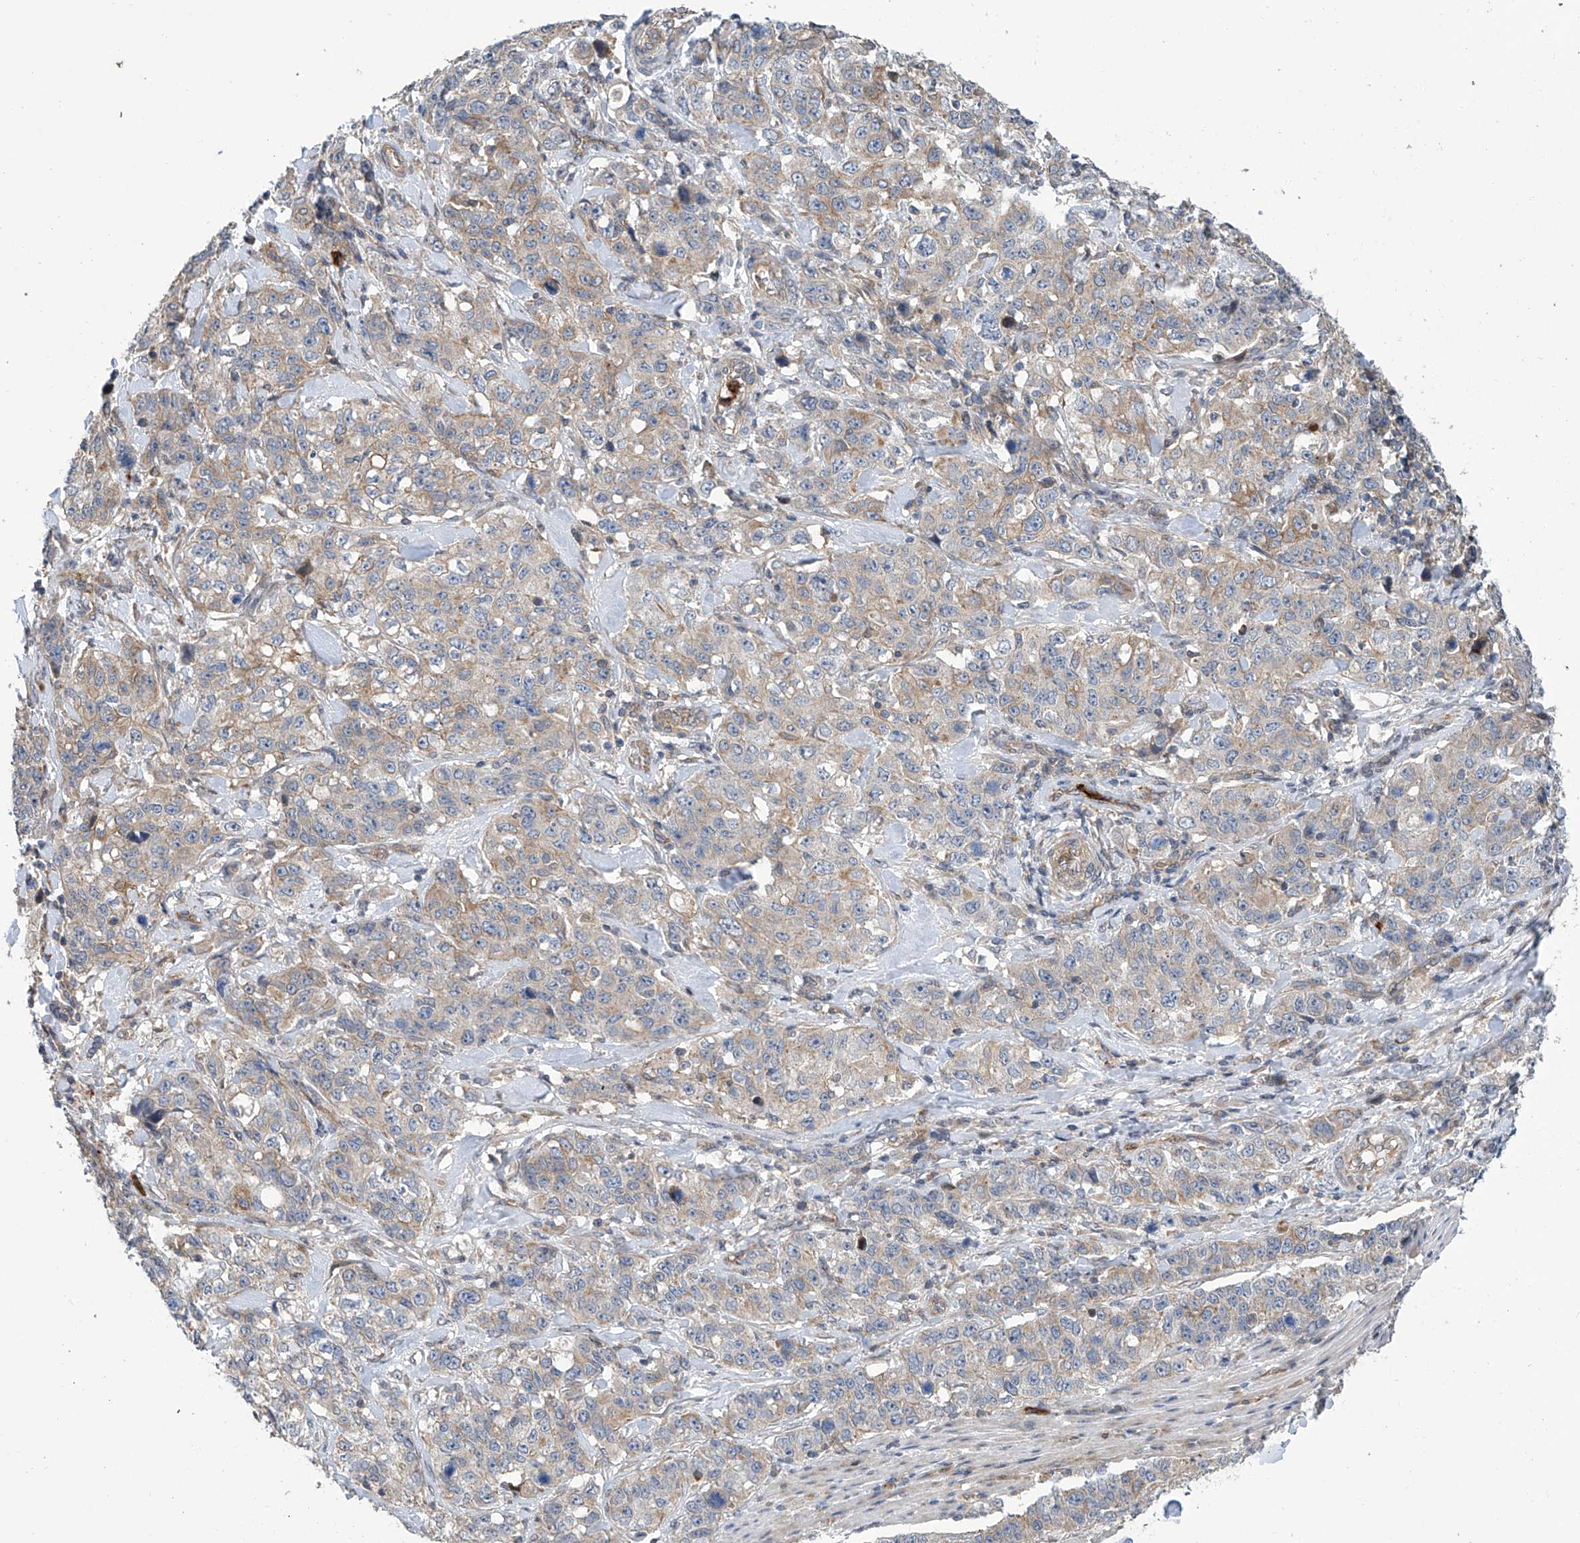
{"staining": {"intensity": "weak", "quantity": "<25%", "location": "cytoplasmic/membranous"}, "tissue": "stomach cancer", "cell_type": "Tumor cells", "image_type": "cancer", "snomed": [{"axis": "morphology", "description": "Adenocarcinoma, NOS"}, {"axis": "topography", "description": "Stomach"}], "caption": "The immunohistochemistry (IHC) histopathology image has no significant positivity in tumor cells of stomach adenocarcinoma tissue.", "gene": "EIF2D", "patient": {"sex": "male", "age": 48}}